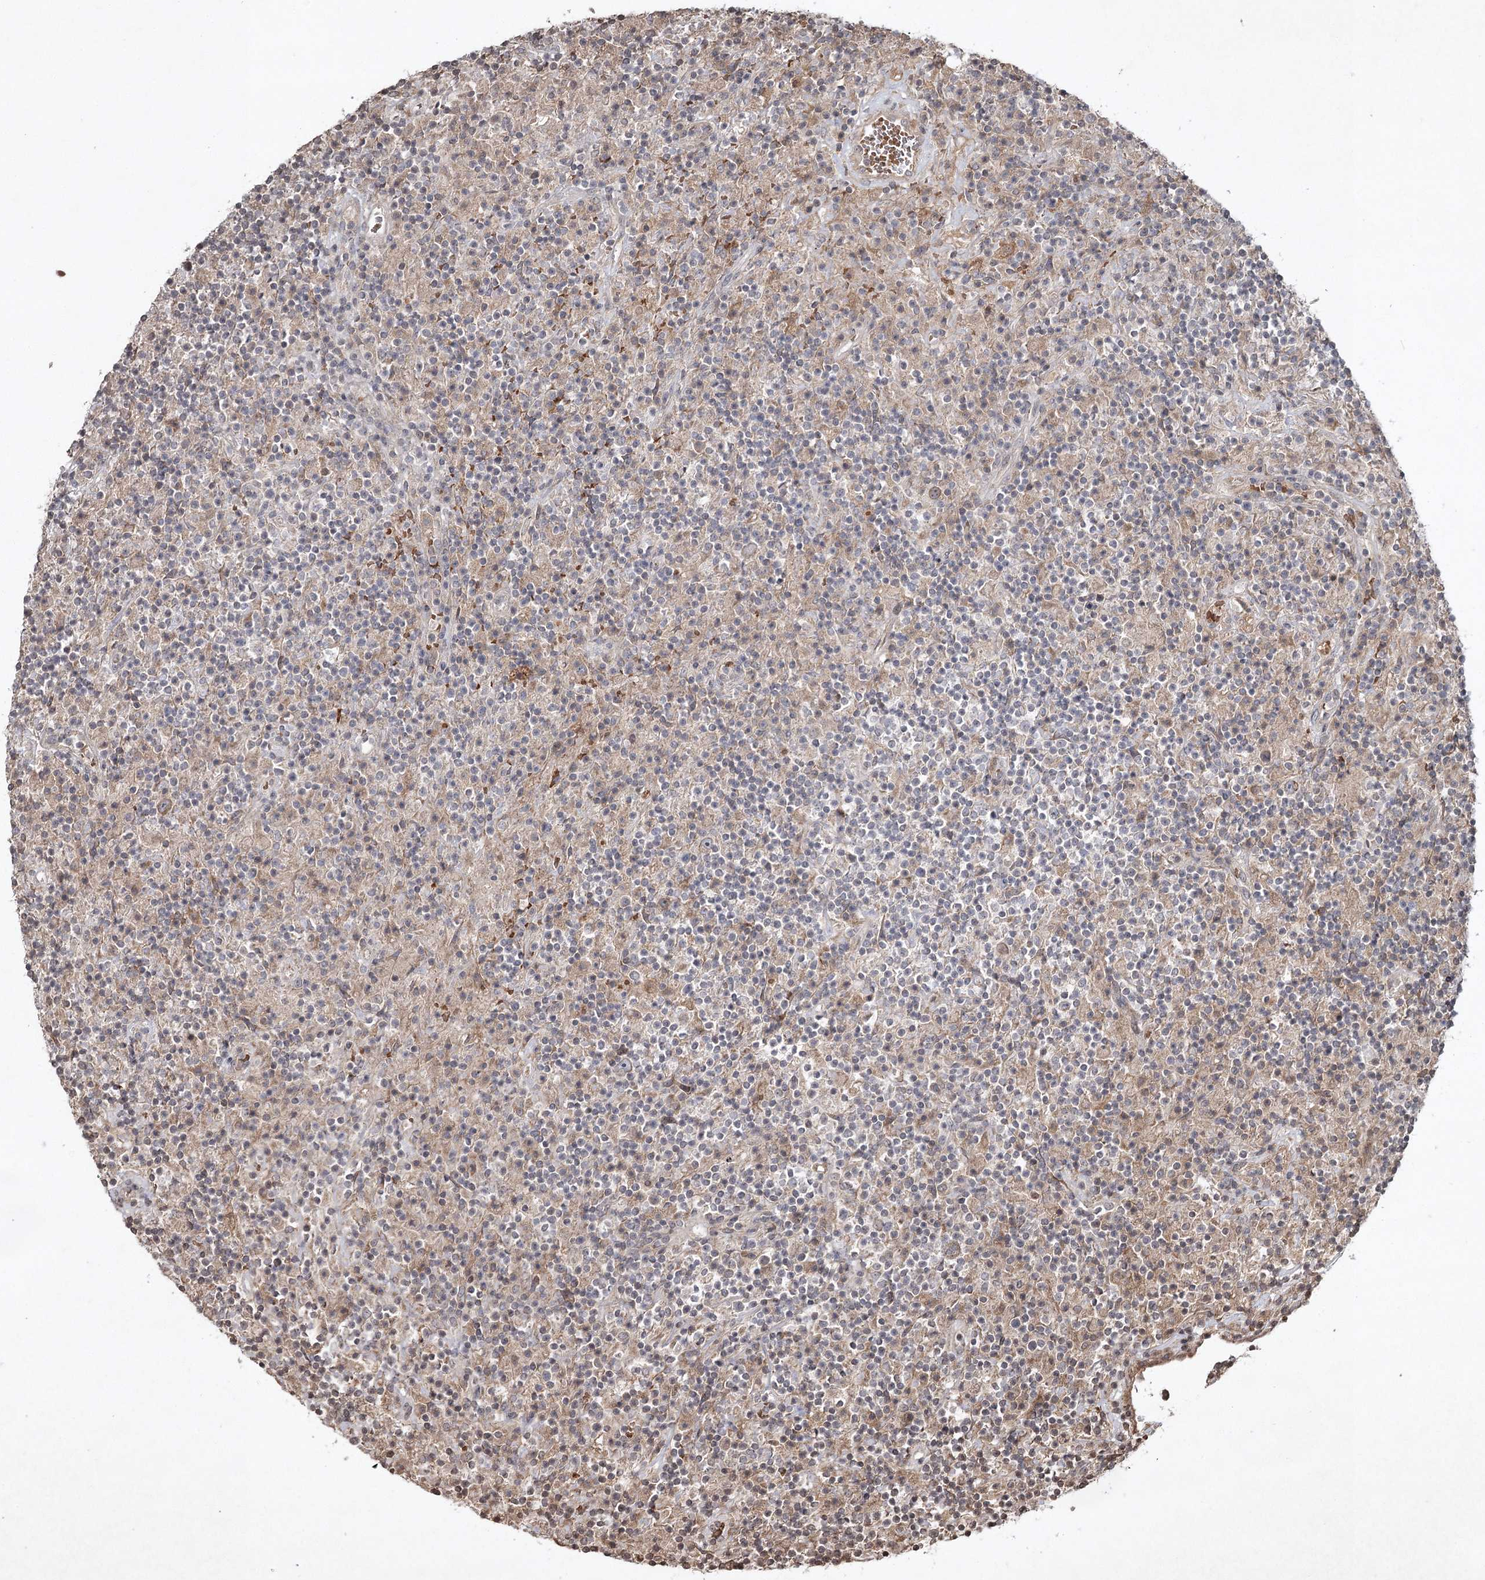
{"staining": {"intensity": "weak", "quantity": "<25%", "location": "cytoplasmic/membranous"}, "tissue": "lymphoma", "cell_type": "Tumor cells", "image_type": "cancer", "snomed": [{"axis": "morphology", "description": "Hodgkin's disease, NOS"}, {"axis": "topography", "description": "Lymph node"}], "caption": "Immunohistochemical staining of Hodgkin's disease exhibits no significant expression in tumor cells. (DAB (3,3'-diaminobenzidine) immunohistochemistry (IHC) with hematoxylin counter stain).", "gene": "CYP2B6", "patient": {"sex": "male", "age": 70}}